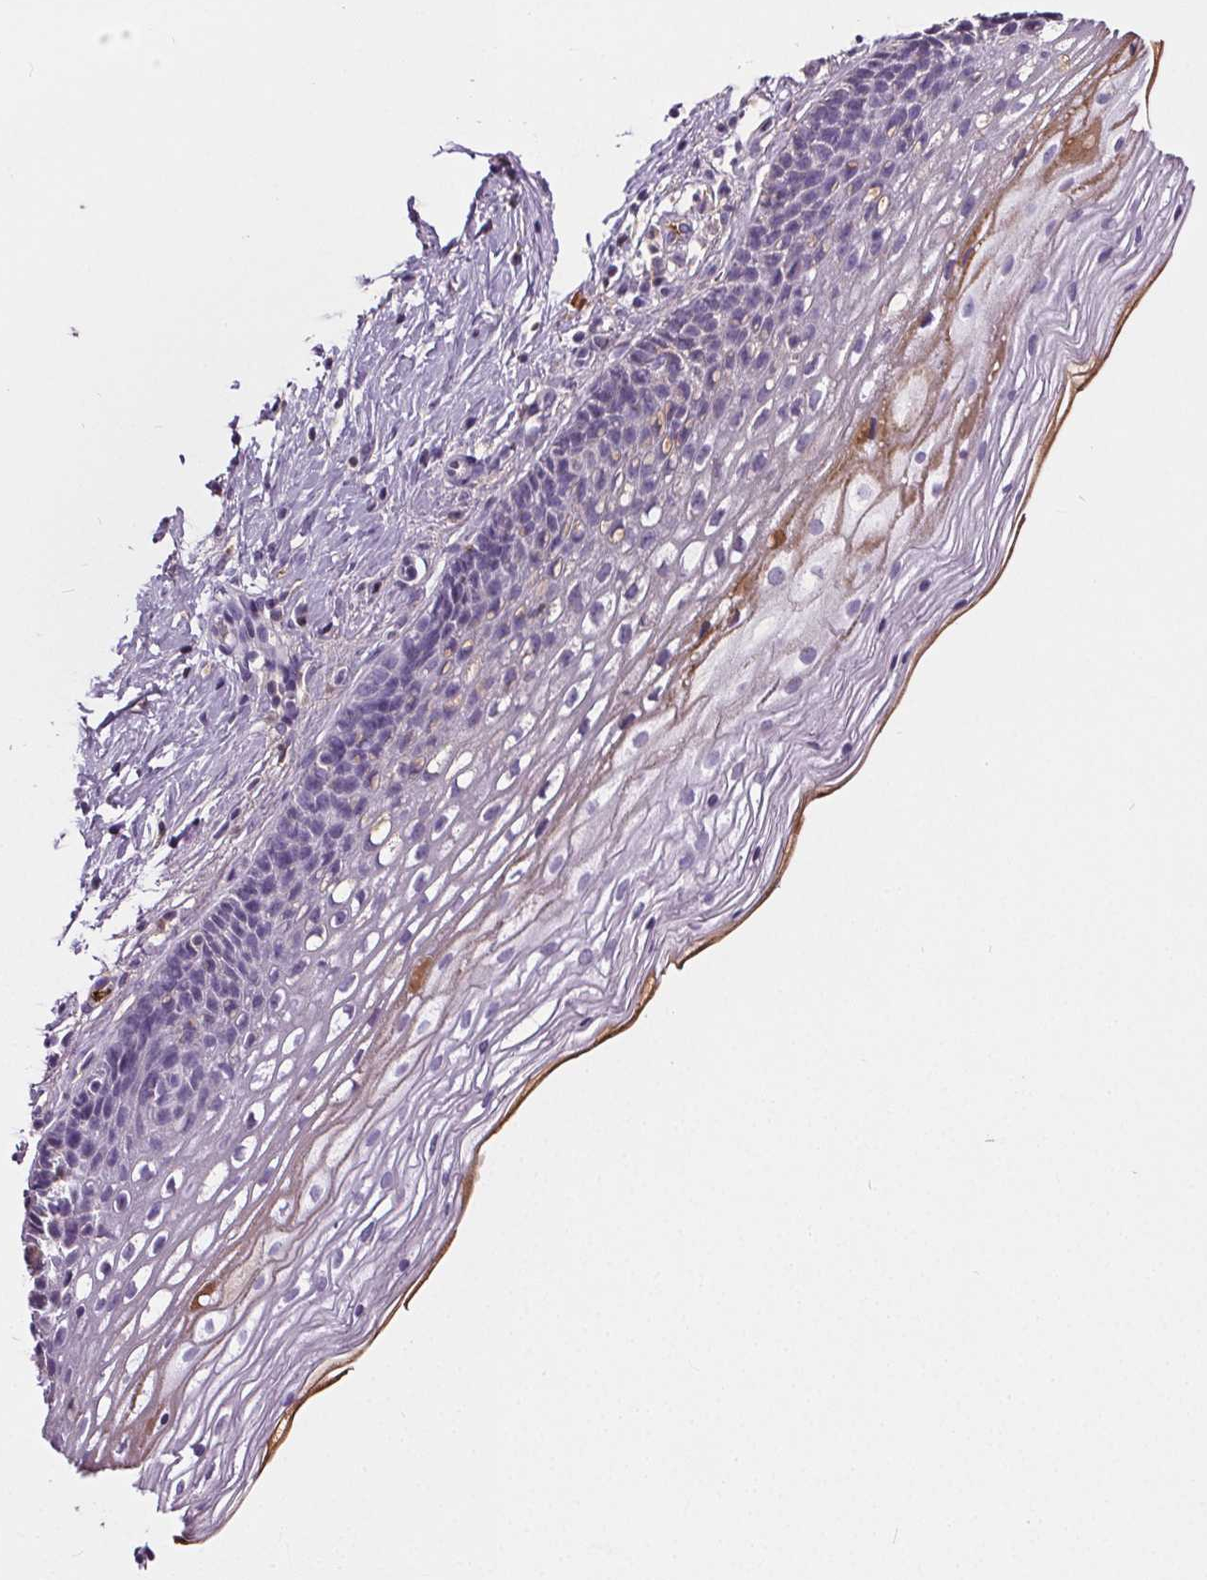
{"staining": {"intensity": "negative", "quantity": "none", "location": "none"}, "tissue": "cervix", "cell_type": "Glandular cells", "image_type": "normal", "snomed": [{"axis": "morphology", "description": "Normal tissue, NOS"}, {"axis": "topography", "description": "Cervix"}], "caption": "Immunohistochemistry (IHC) of normal human cervix shows no staining in glandular cells.", "gene": "CD5L", "patient": {"sex": "female", "age": 34}}